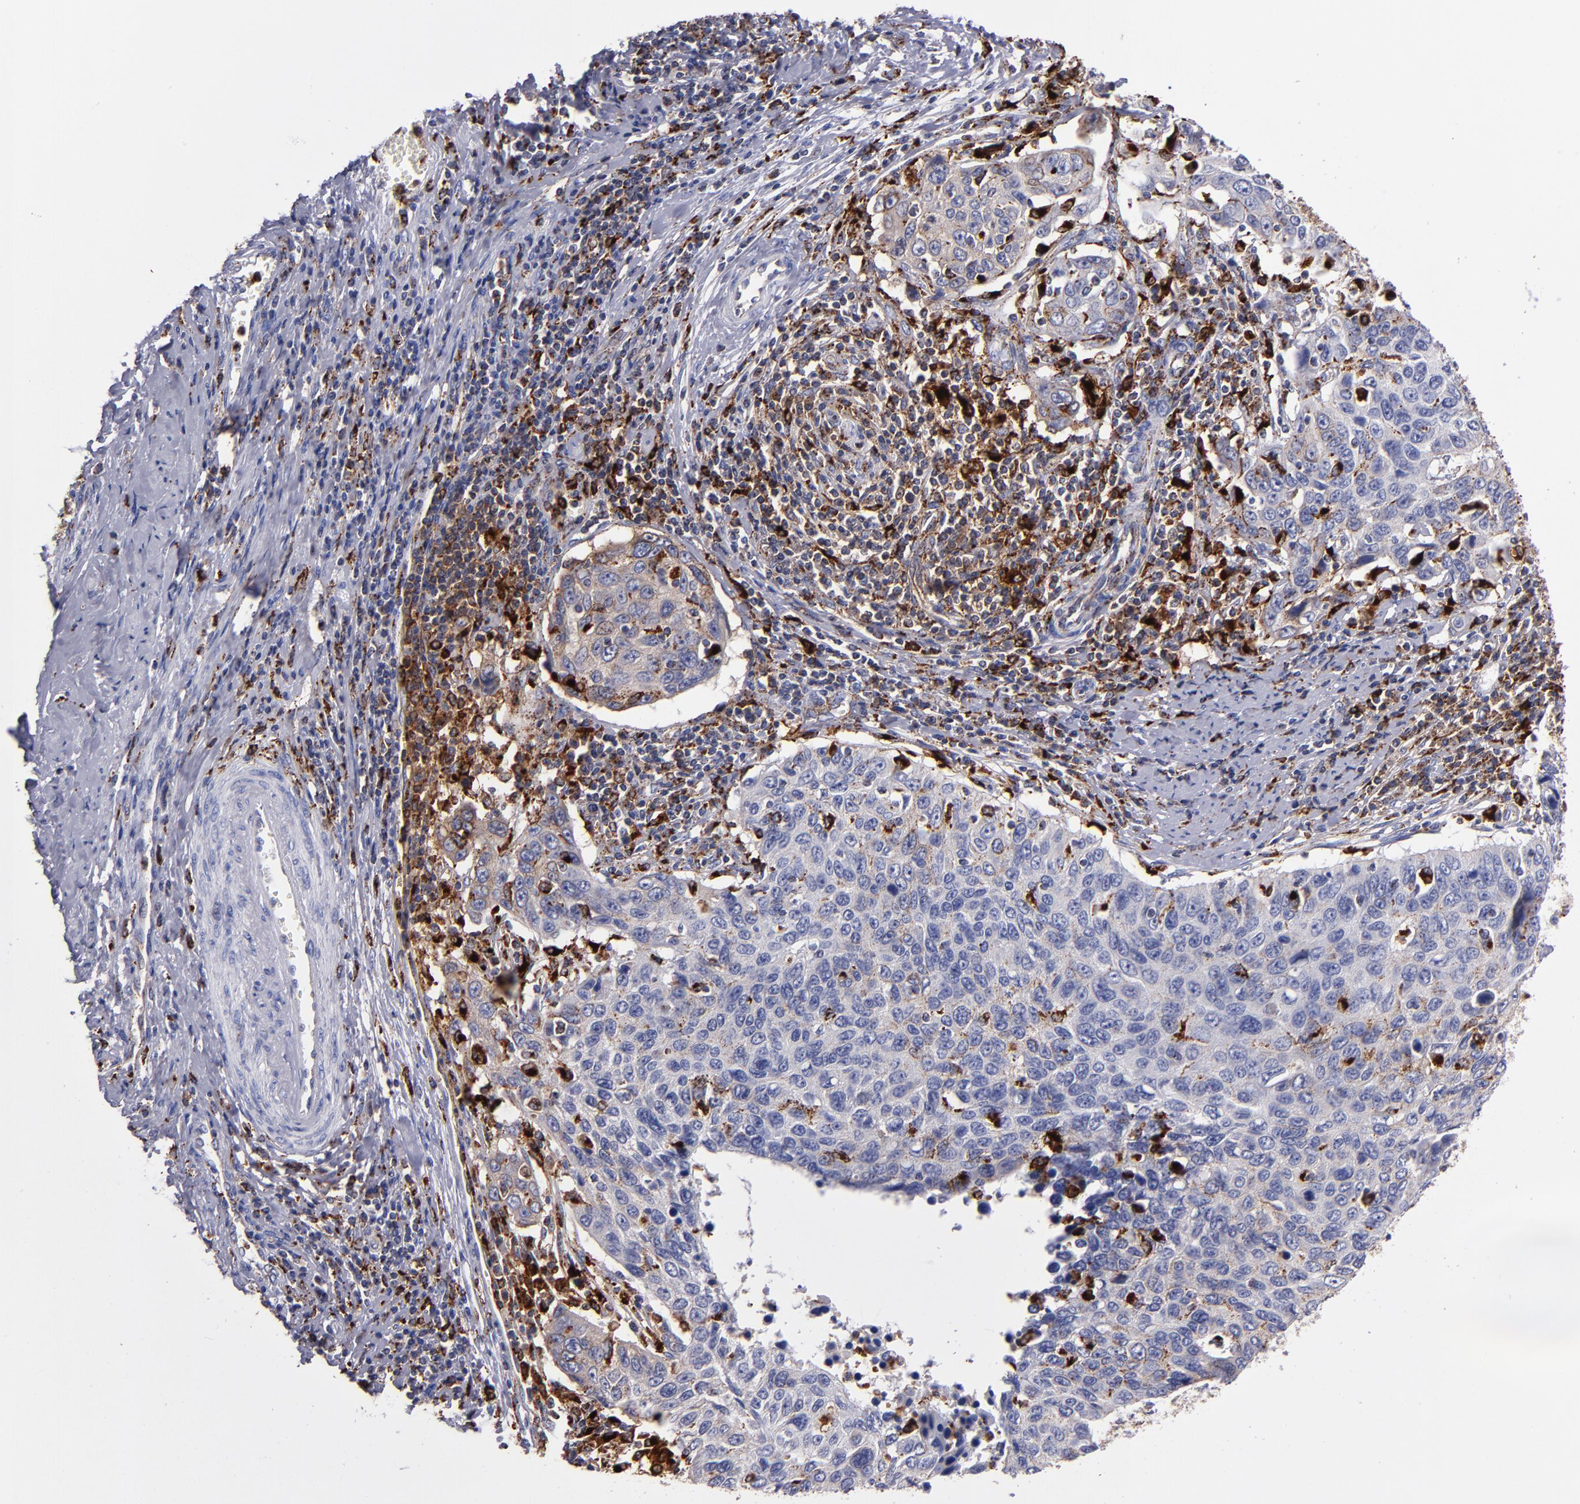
{"staining": {"intensity": "weak", "quantity": "25%-75%", "location": "cytoplasmic/membranous"}, "tissue": "cervical cancer", "cell_type": "Tumor cells", "image_type": "cancer", "snomed": [{"axis": "morphology", "description": "Squamous cell carcinoma, NOS"}, {"axis": "topography", "description": "Cervix"}], "caption": "Cervical squamous cell carcinoma stained for a protein (brown) displays weak cytoplasmic/membranous positive expression in approximately 25%-75% of tumor cells.", "gene": "CTSS", "patient": {"sex": "female", "age": 53}}